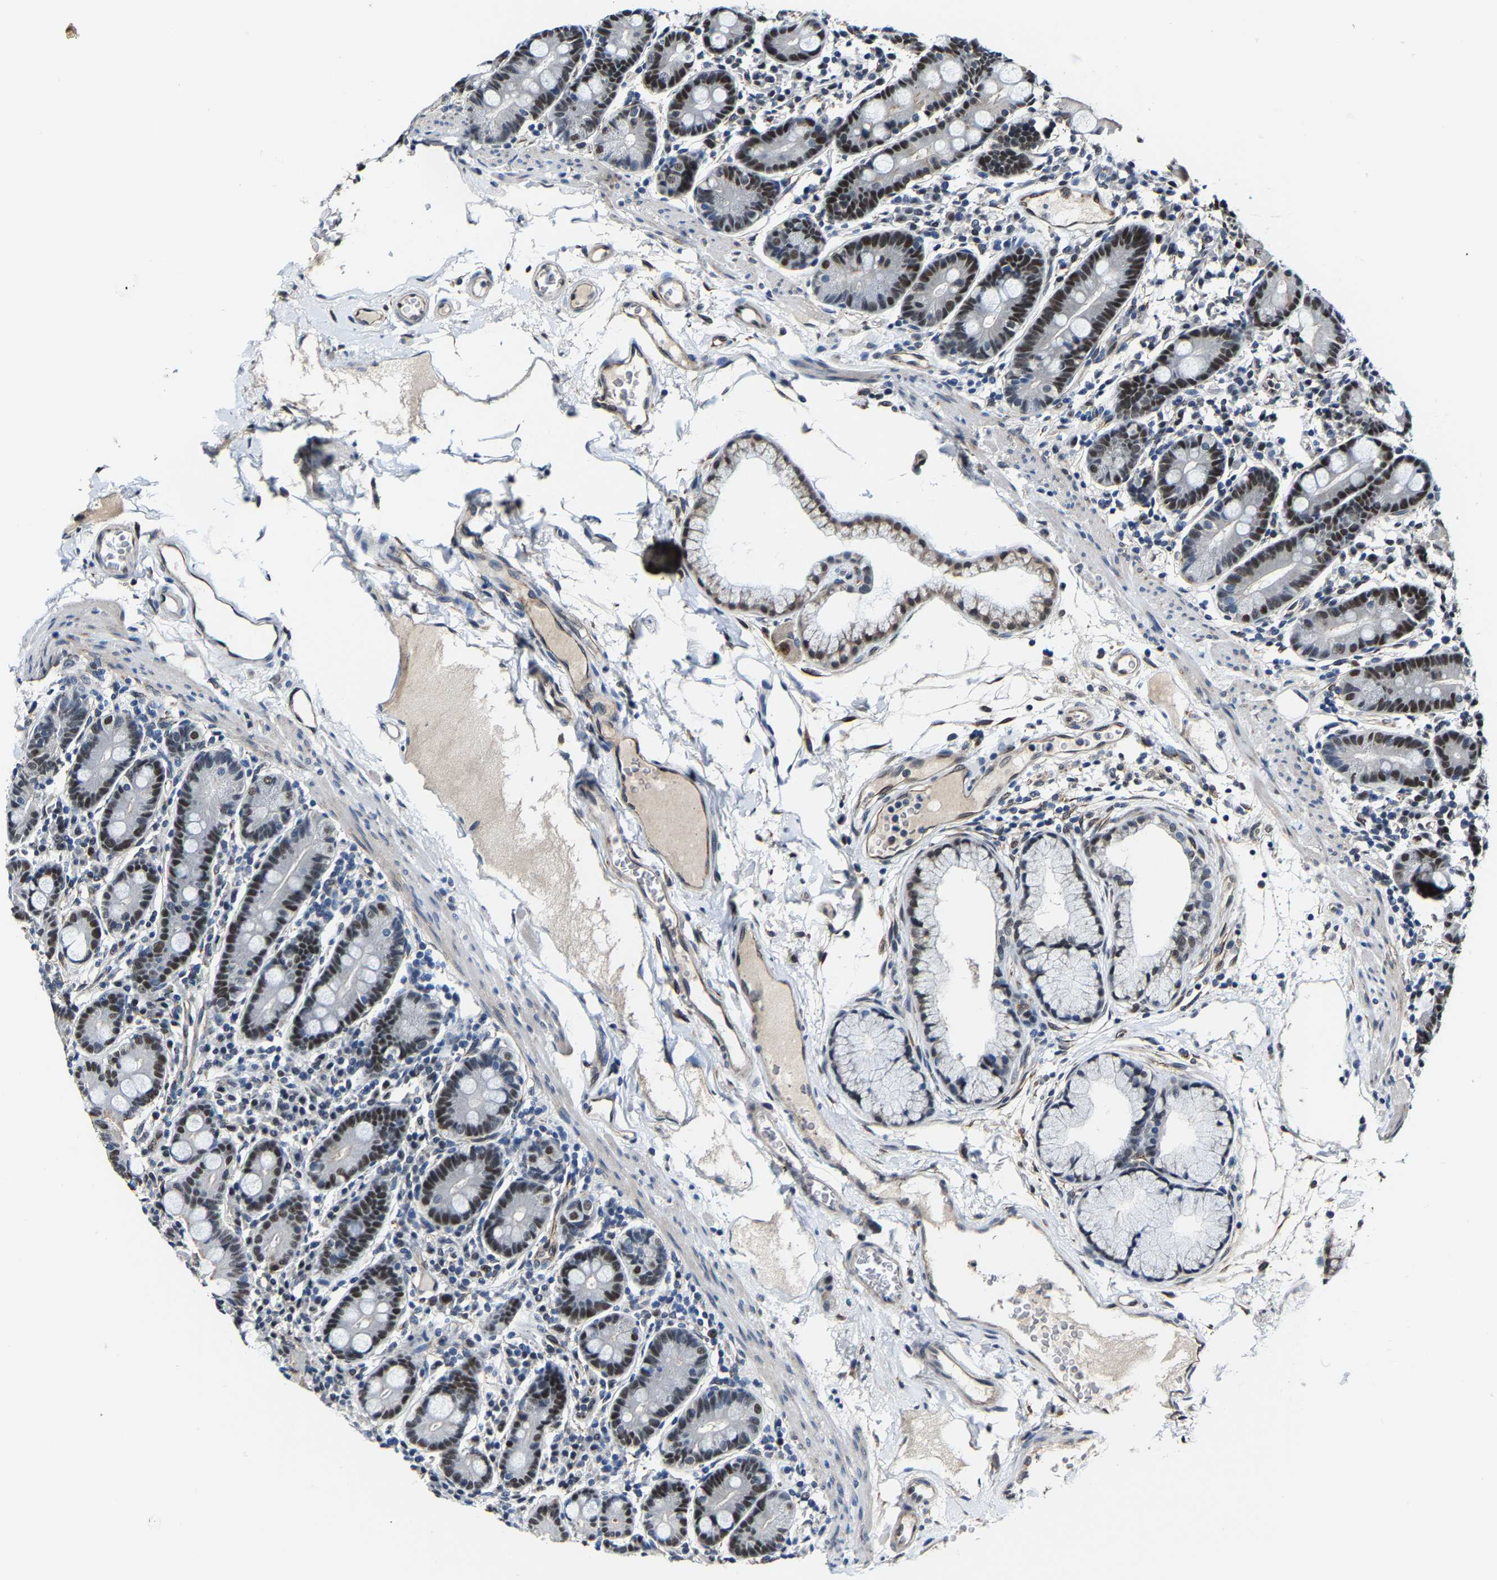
{"staining": {"intensity": "moderate", "quantity": ">75%", "location": "cytoplasmic/membranous,nuclear"}, "tissue": "duodenum", "cell_type": "Glandular cells", "image_type": "normal", "snomed": [{"axis": "morphology", "description": "Normal tissue, NOS"}, {"axis": "topography", "description": "Duodenum"}], "caption": "An image of duodenum stained for a protein exhibits moderate cytoplasmic/membranous,nuclear brown staining in glandular cells. The protein of interest is stained brown, and the nuclei are stained in blue (DAB IHC with brightfield microscopy, high magnification).", "gene": "METTL1", "patient": {"sex": "male", "age": 50}}